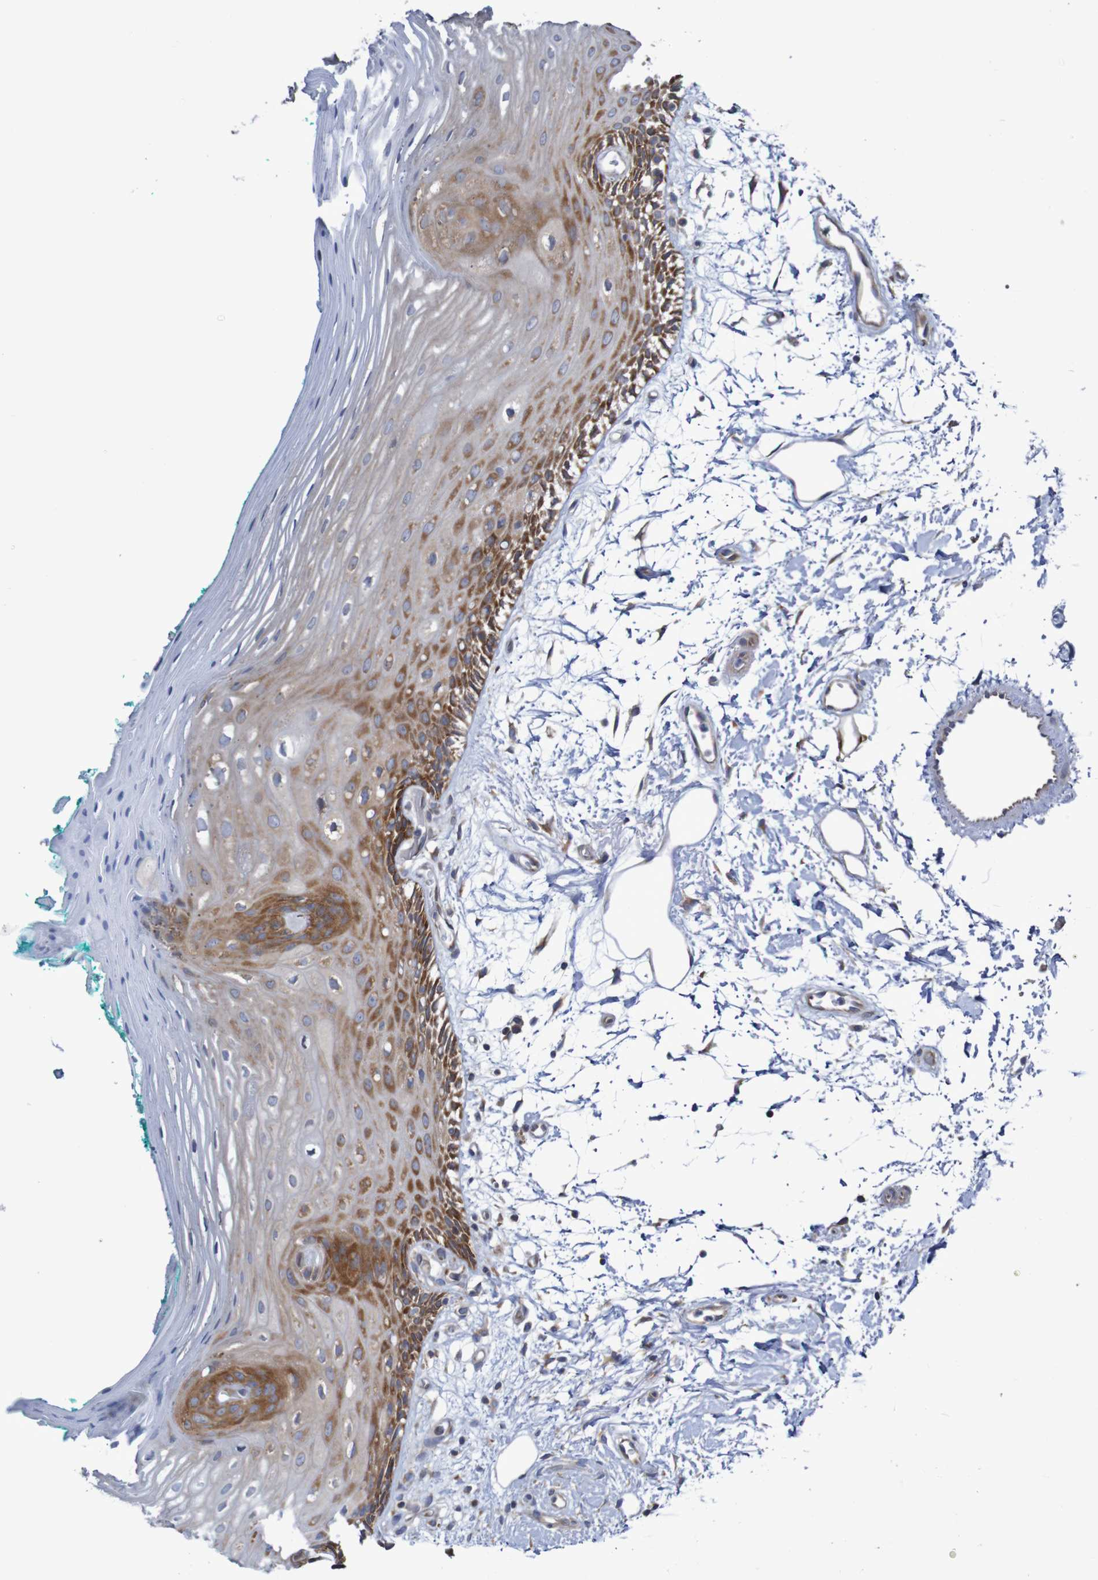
{"staining": {"intensity": "strong", "quantity": "25%-75%", "location": "cytoplasmic/membranous"}, "tissue": "oral mucosa", "cell_type": "Squamous epithelial cells", "image_type": "normal", "snomed": [{"axis": "morphology", "description": "Normal tissue, NOS"}, {"axis": "topography", "description": "Skeletal muscle"}, {"axis": "topography", "description": "Oral tissue"}, {"axis": "topography", "description": "Peripheral nerve tissue"}], "caption": "Protein staining of benign oral mucosa shows strong cytoplasmic/membranous staining in about 25%-75% of squamous epithelial cells.", "gene": "LRRC47", "patient": {"sex": "female", "age": 84}}